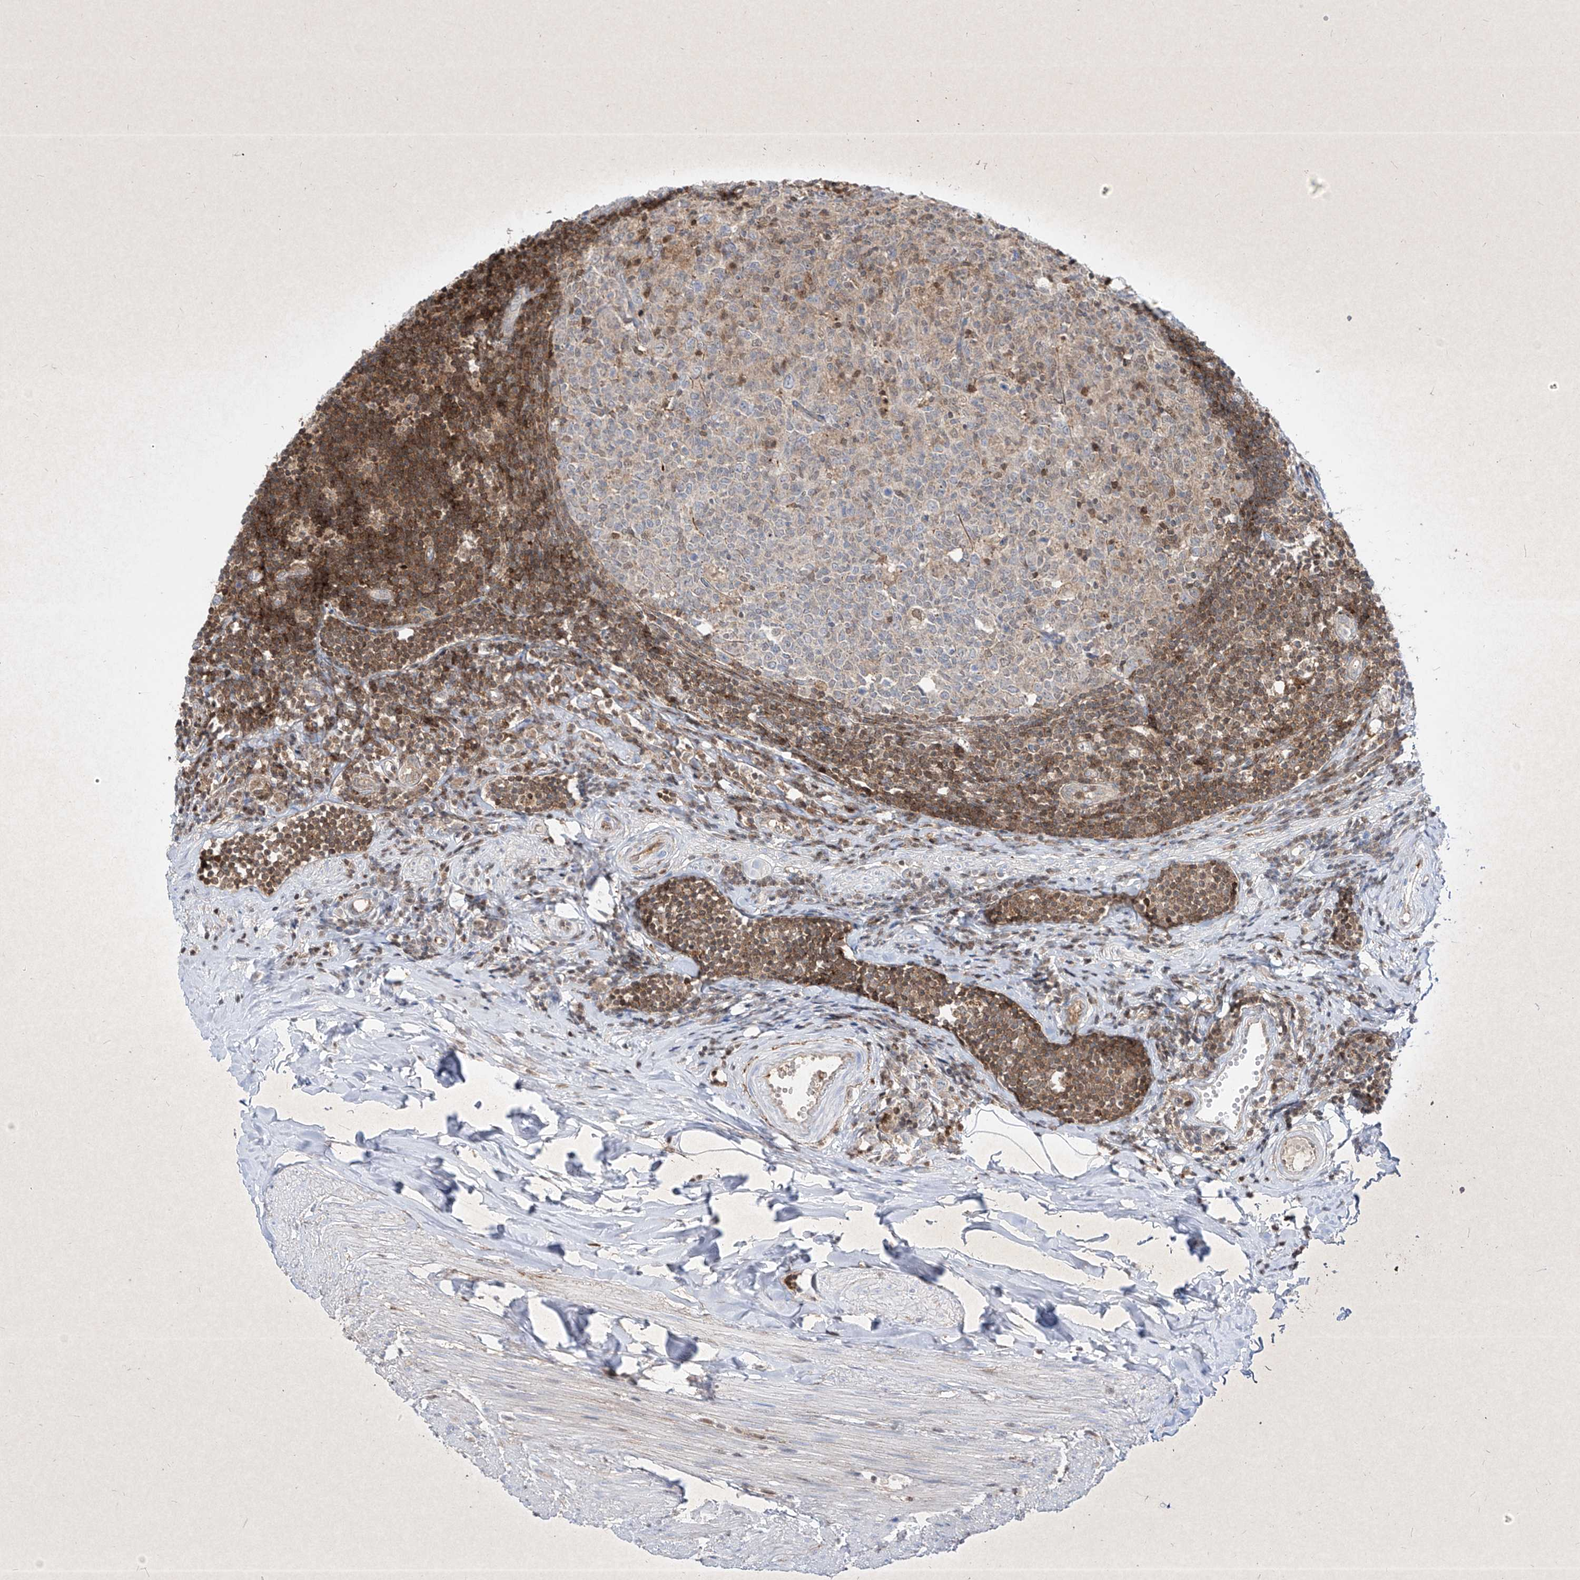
{"staining": {"intensity": "moderate", "quantity": "25%-75%", "location": "cytoplasmic/membranous,nuclear"}, "tissue": "appendix", "cell_type": "Glandular cells", "image_type": "normal", "snomed": [{"axis": "morphology", "description": "Normal tissue, NOS"}, {"axis": "topography", "description": "Appendix"}], "caption": "High-power microscopy captured an immunohistochemistry image of normal appendix, revealing moderate cytoplasmic/membranous,nuclear expression in about 25%-75% of glandular cells. (Stains: DAB (3,3'-diaminobenzidine) in brown, nuclei in blue, Microscopy: brightfield microscopy at high magnification).", "gene": "PSMB10", "patient": {"sex": "female", "age": 54}}